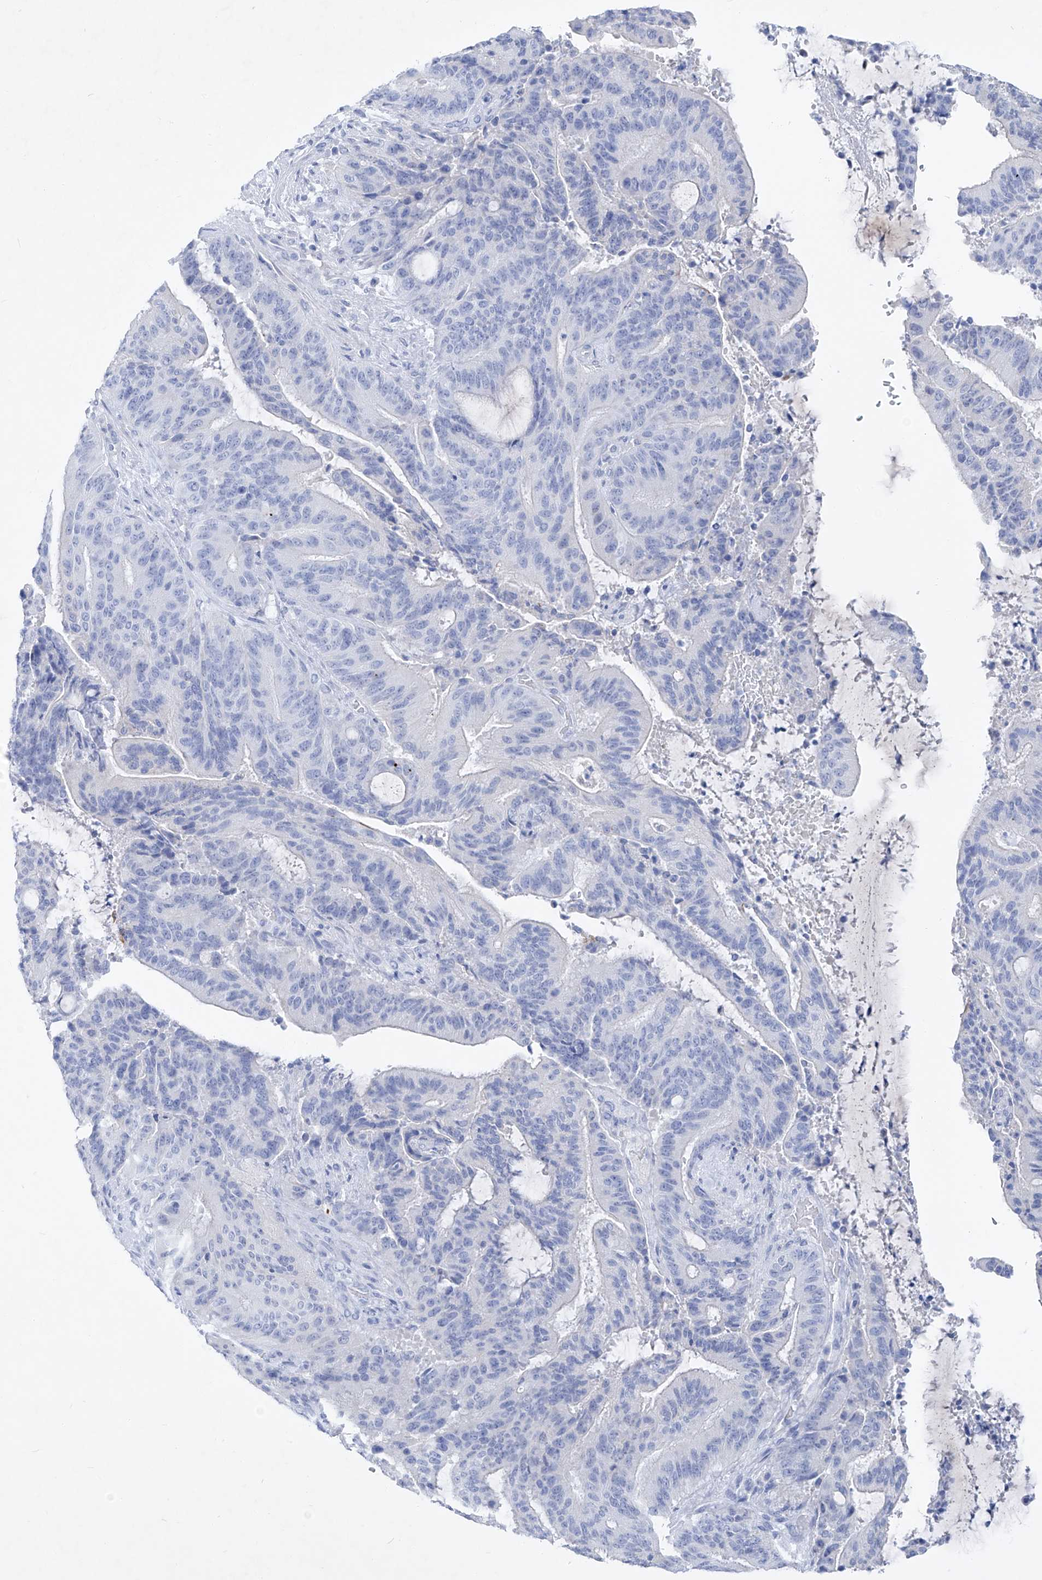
{"staining": {"intensity": "negative", "quantity": "none", "location": "none"}, "tissue": "liver cancer", "cell_type": "Tumor cells", "image_type": "cancer", "snomed": [{"axis": "morphology", "description": "Normal tissue, NOS"}, {"axis": "morphology", "description": "Cholangiocarcinoma"}, {"axis": "topography", "description": "Liver"}, {"axis": "topography", "description": "Peripheral nerve tissue"}], "caption": "Tumor cells are negative for brown protein staining in liver cholangiocarcinoma.", "gene": "FRS3", "patient": {"sex": "female", "age": 73}}